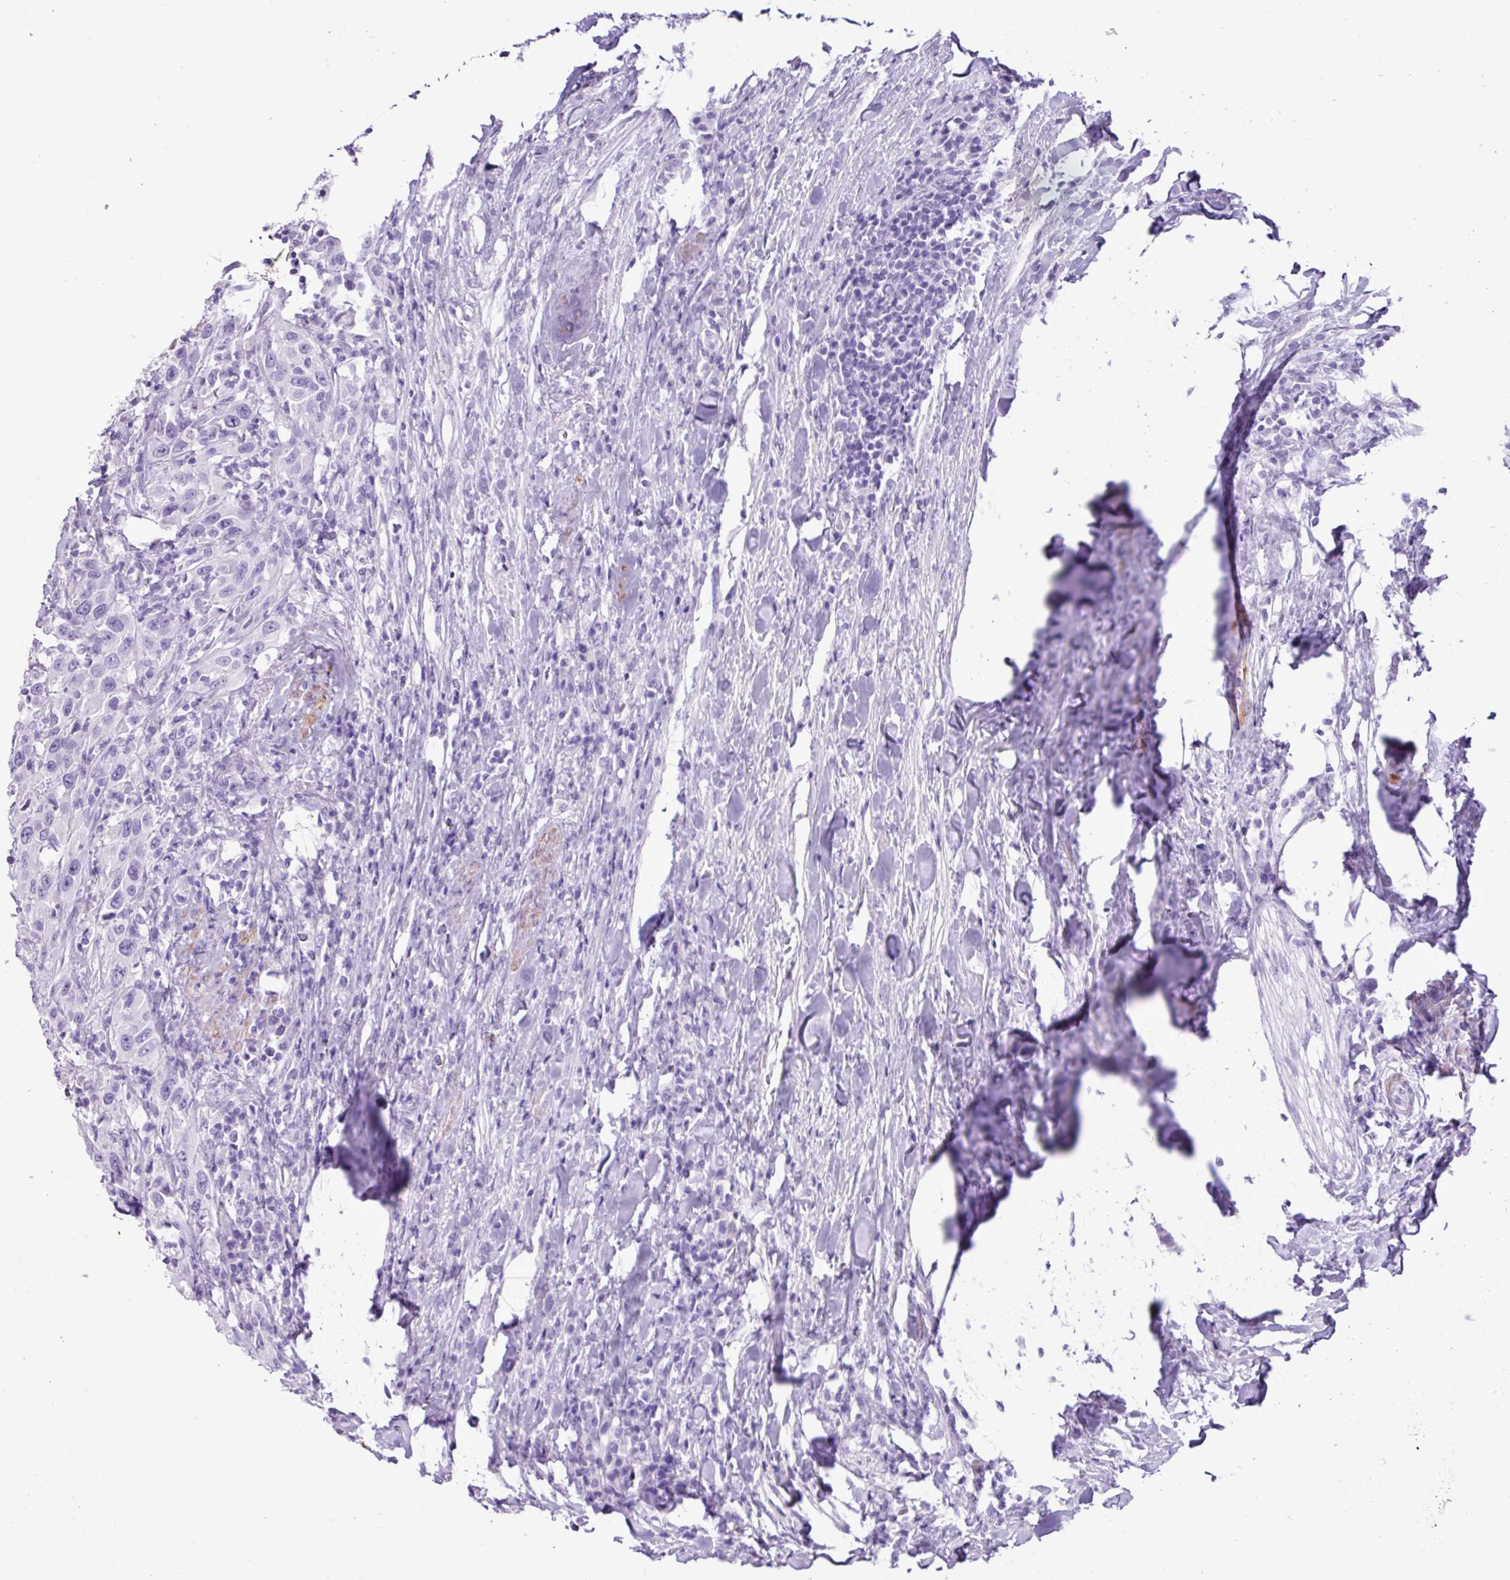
{"staining": {"intensity": "negative", "quantity": "none", "location": "none"}, "tissue": "urothelial cancer", "cell_type": "Tumor cells", "image_type": "cancer", "snomed": [{"axis": "morphology", "description": "Urothelial carcinoma, High grade"}, {"axis": "topography", "description": "Urinary bladder"}], "caption": "The image displays no significant expression in tumor cells of urothelial carcinoma (high-grade).", "gene": "ZSCAN5A", "patient": {"sex": "male", "age": 61}}